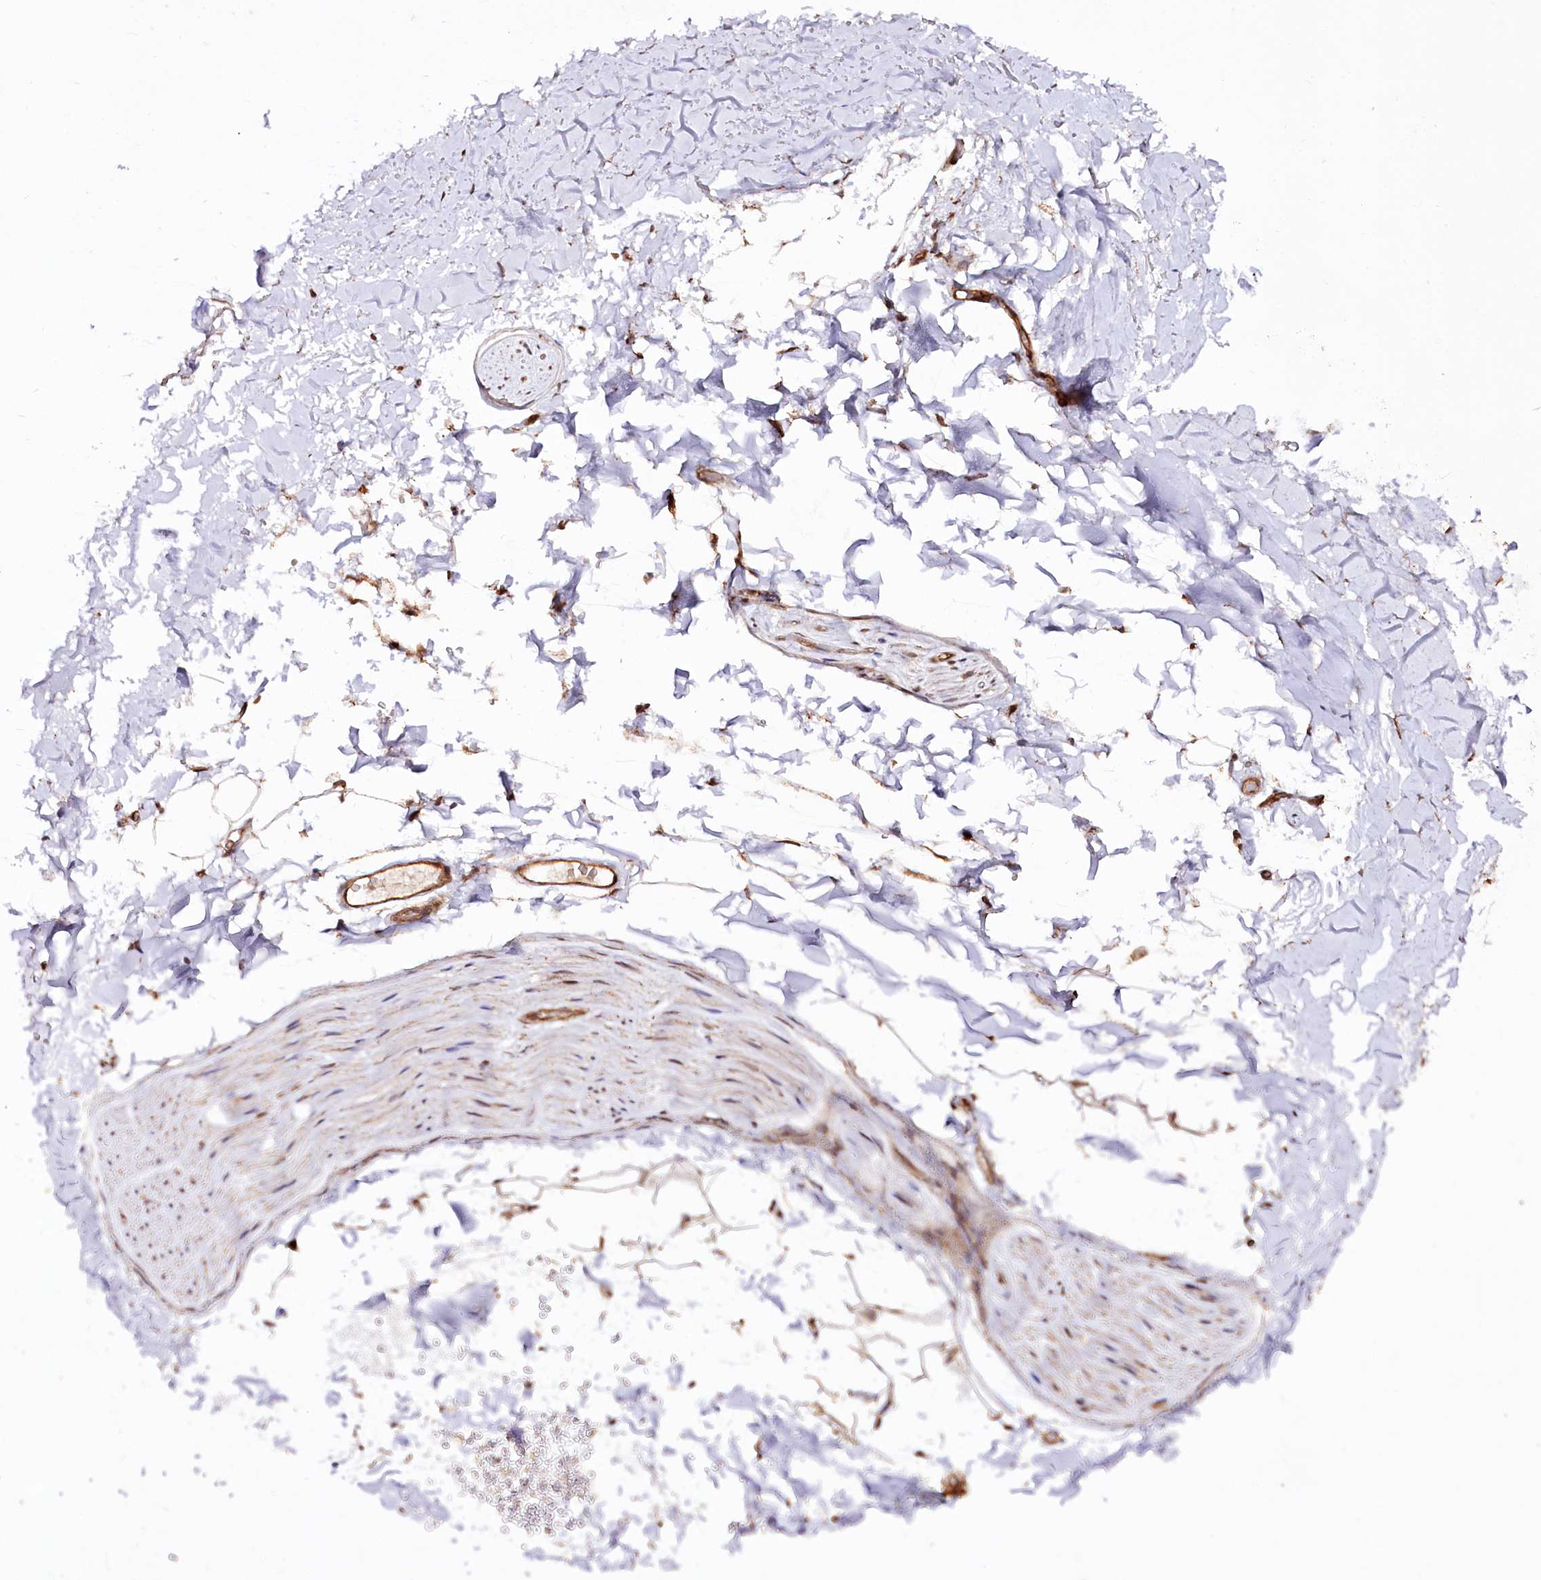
{"staining": {"intensity": "weak", "quantity": "25%-75%", "location": "cytoplasmic/membranous,nuclear"}, "tissue": "adipose tissue", "cell_type": "Adipocytes", "image_type": "normal", "snomed": [{"axis": "morphology", "description": "Normal tissue, NOS"}, {"axis": "topography", "description": "Cartilage tissue"}, {"axis": "topography", "description": "Bronchus"}], "caption": "A low amount of weak cytoplasmic/membranous,nuclear positivity is identified in approximately 25%-75% of adipocytes in benign adipose tissue.", "gene": "REXO2", "patient": {"sex": "female", "age": 73}}